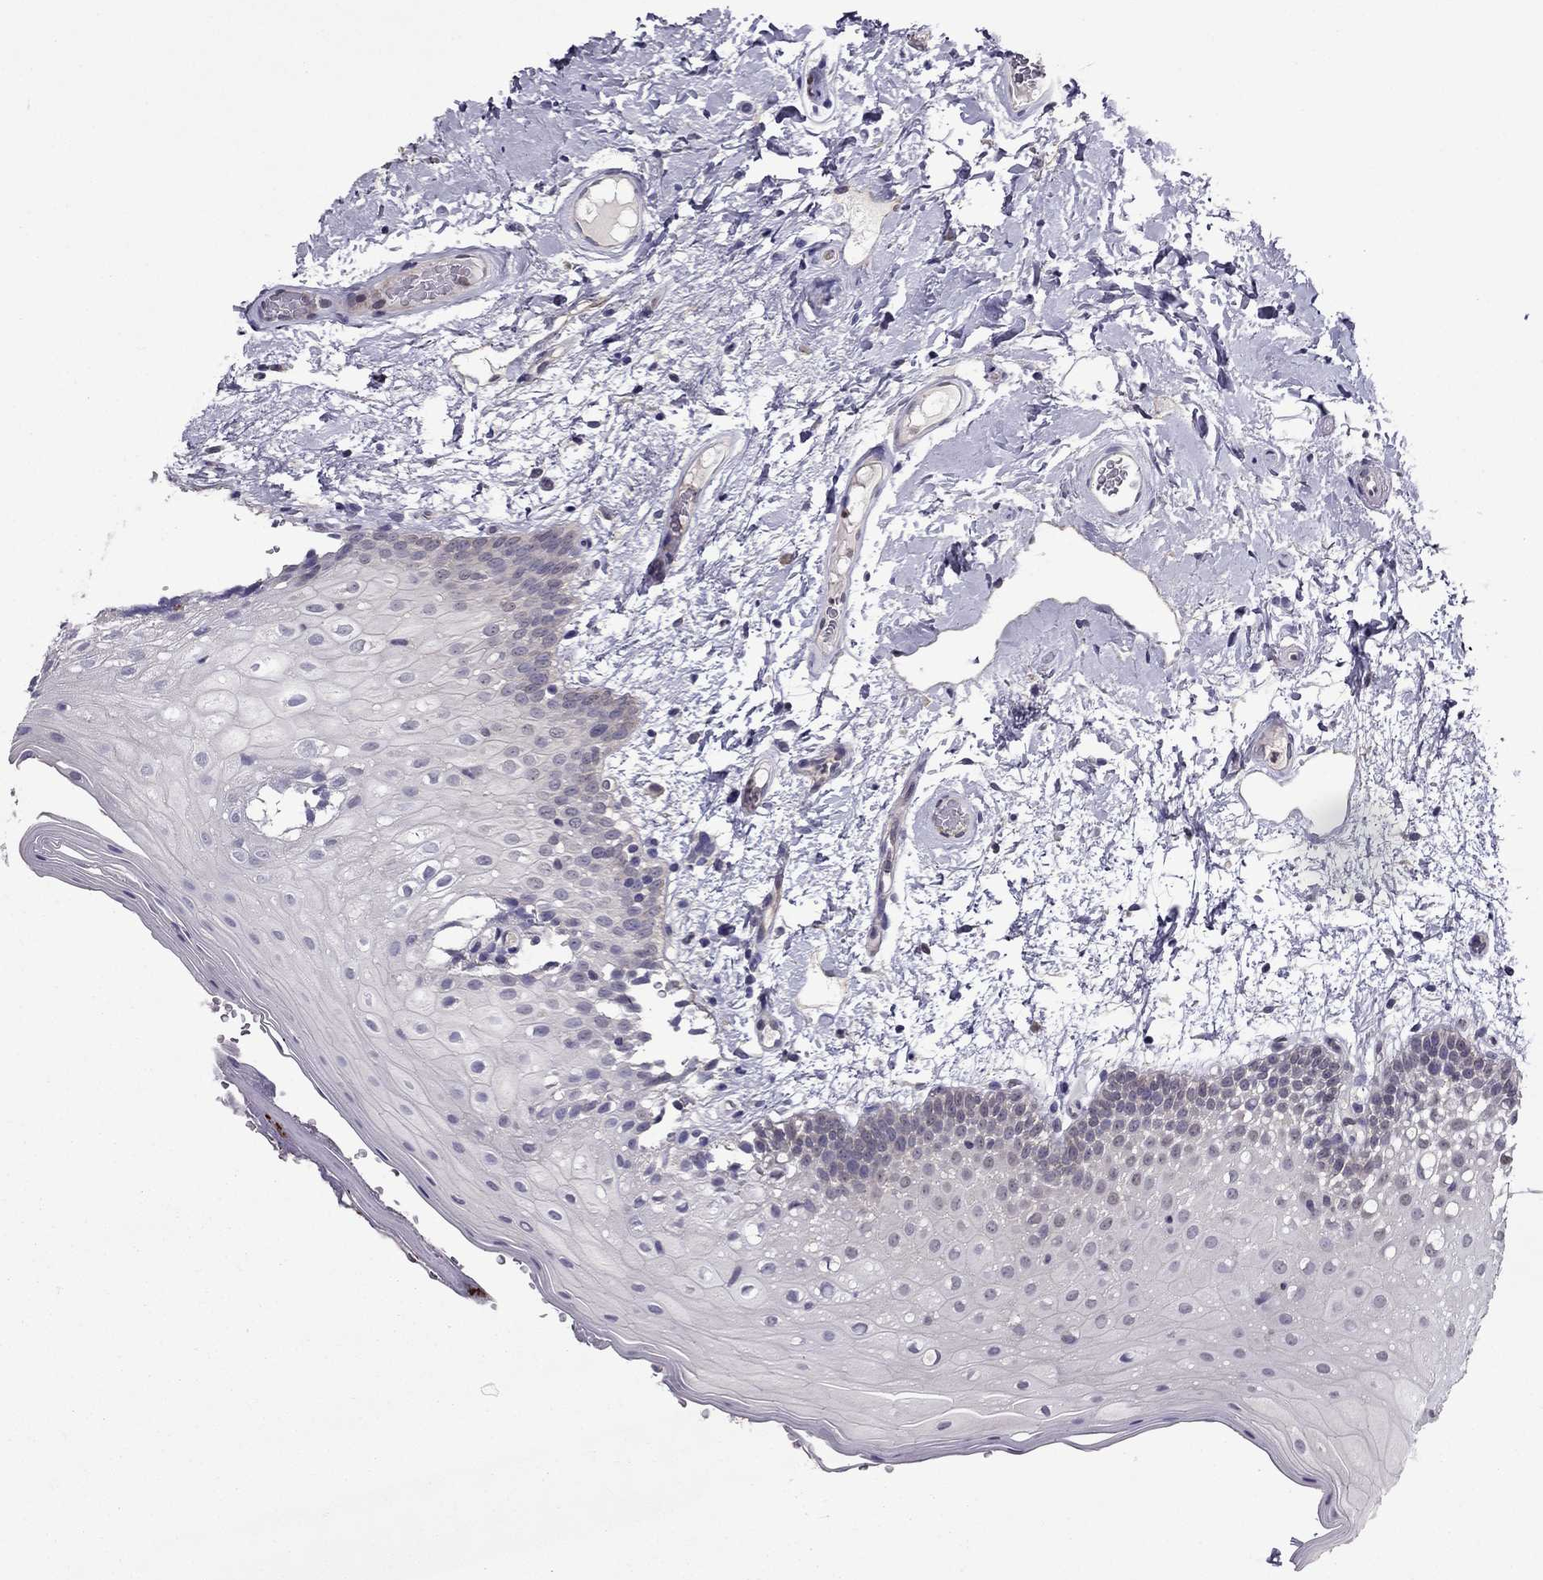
{"staining": {"intensity": "negative", "quantity": "none", "location": "none"}, "tissue": "oral mucosa", "cell_type": "Squamous epithelial cells", "image_type": "normal", "snomed": [{"axis": "morphology", "description": "Normal tissue, NOS"}, {"axis": "morphology", "description": "Squamous cell carcinoma, NOS"}, {"axis": "topography", "description": "Oral tissue"}, {"axis": "topography", "description": "Head-Neck"}], "caption": "Micrograph shows no significant protein positivity in squamous epithelial cells of benign oral mucosa. (DAB IHC visualized using brightfield microscopy, high magnification).", "gene": "CDK5", "patient": {"sex": "male", "age": 69}}